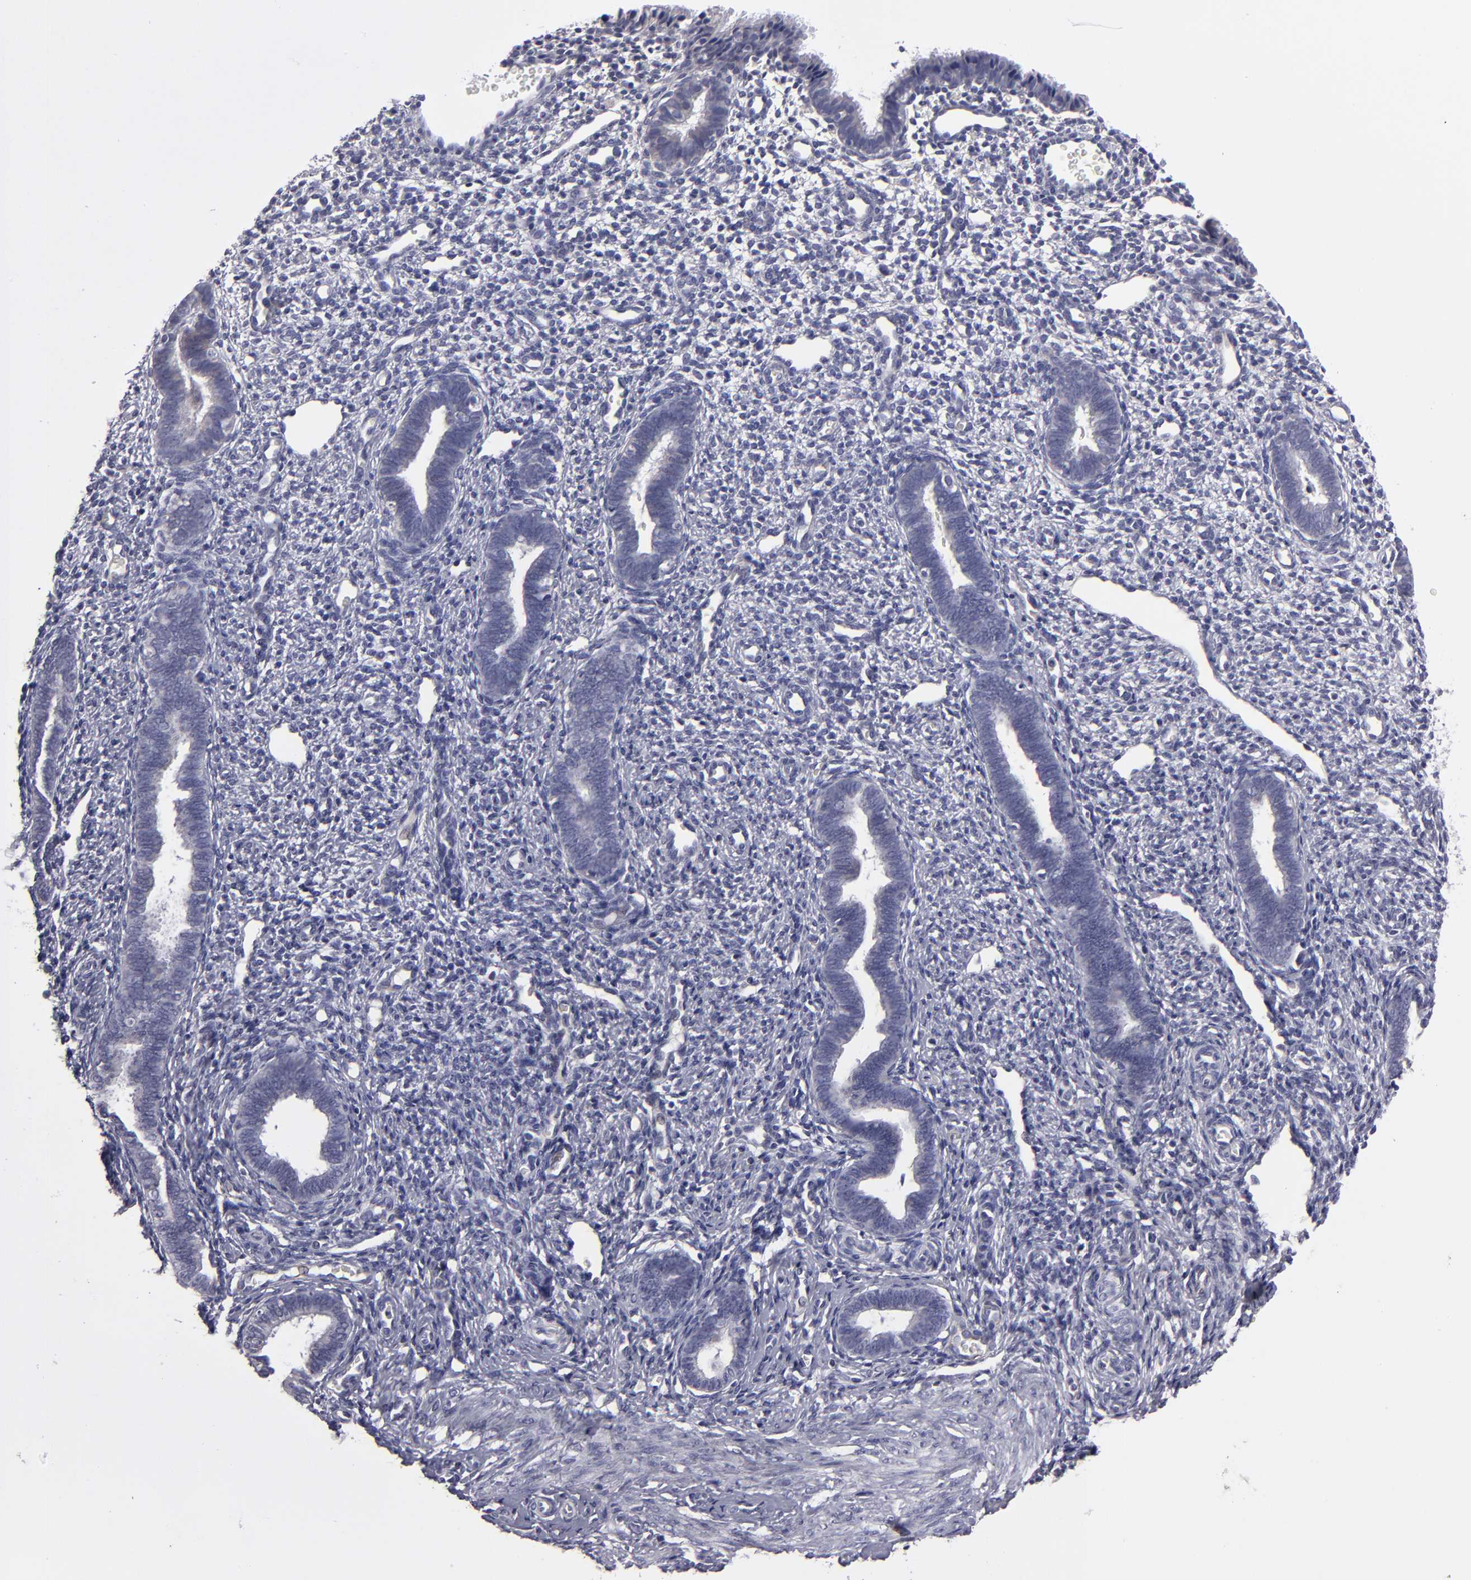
{"staining": {"intensity": "negative", "quantity": "none", "location": "none"}, "tissue": "endometrium", "cell_type": "Cells in endometrial stroma", "image_type": "normal", "snomed": [{"axis": "morphology", "description": "Normal tissue, NOS"}, {"axis": "topography", "description": "Endometrium"}], "caption": "An immunohistochemistry photomicrograph of normal endometrium is shown. There is no staining in cells in endometrial stroma of endometrium. (Brightfield microscopy of DAB (3,3'-diaminobenzidine) immunohistochemistry at high magnification).", "gene": "ZNF175", "patient": {"sex": "female", "age": 27}}